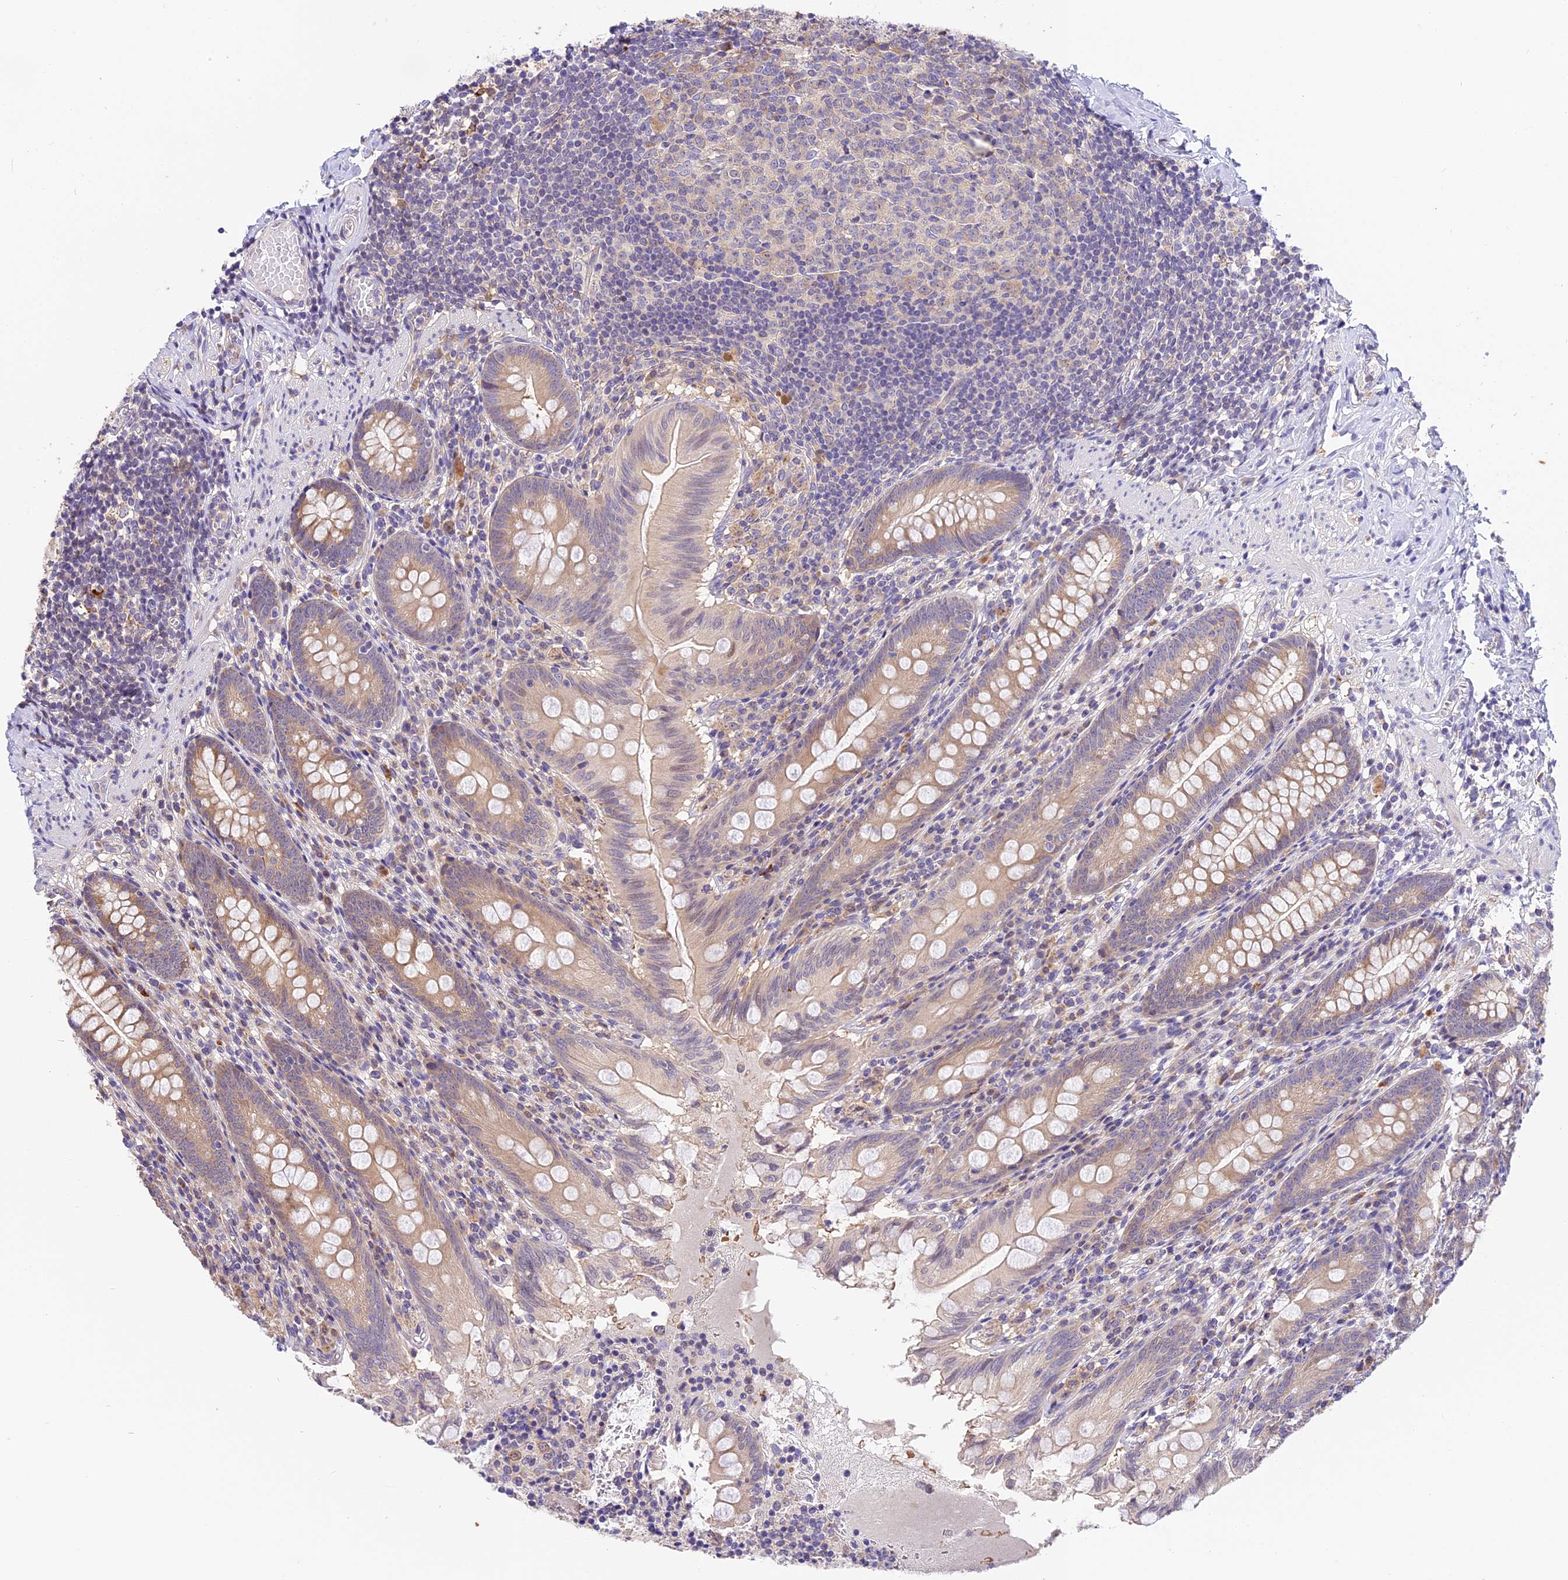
{"staining": {"intensity": "moderate", "quantity": "25%-75%", "location": "cytoplasmic/membranous"}, "tissue": "appendix", "cell_type": "Glandular cells", "image_type": "normal", "snomed": [{"axis": "morphology", "description": "Normal tissue, NOS"}, {"axis": "topography", "description": "Appendix"}], "caption": "Immunohistochemistry staining of normal appendix, which demonstrates medium levels of moderate cytoplasmic/membranous positivity in about 25%-75% of glandular cells indicating moderate cytoplasmic/membranous protein staining. The staining was performed using DAB (brown) for protein detection and nuclei were counterstained in hematoxylin (blue).", "gene": "BSCL2", "patient": {"sex": "male", "age": 55}}